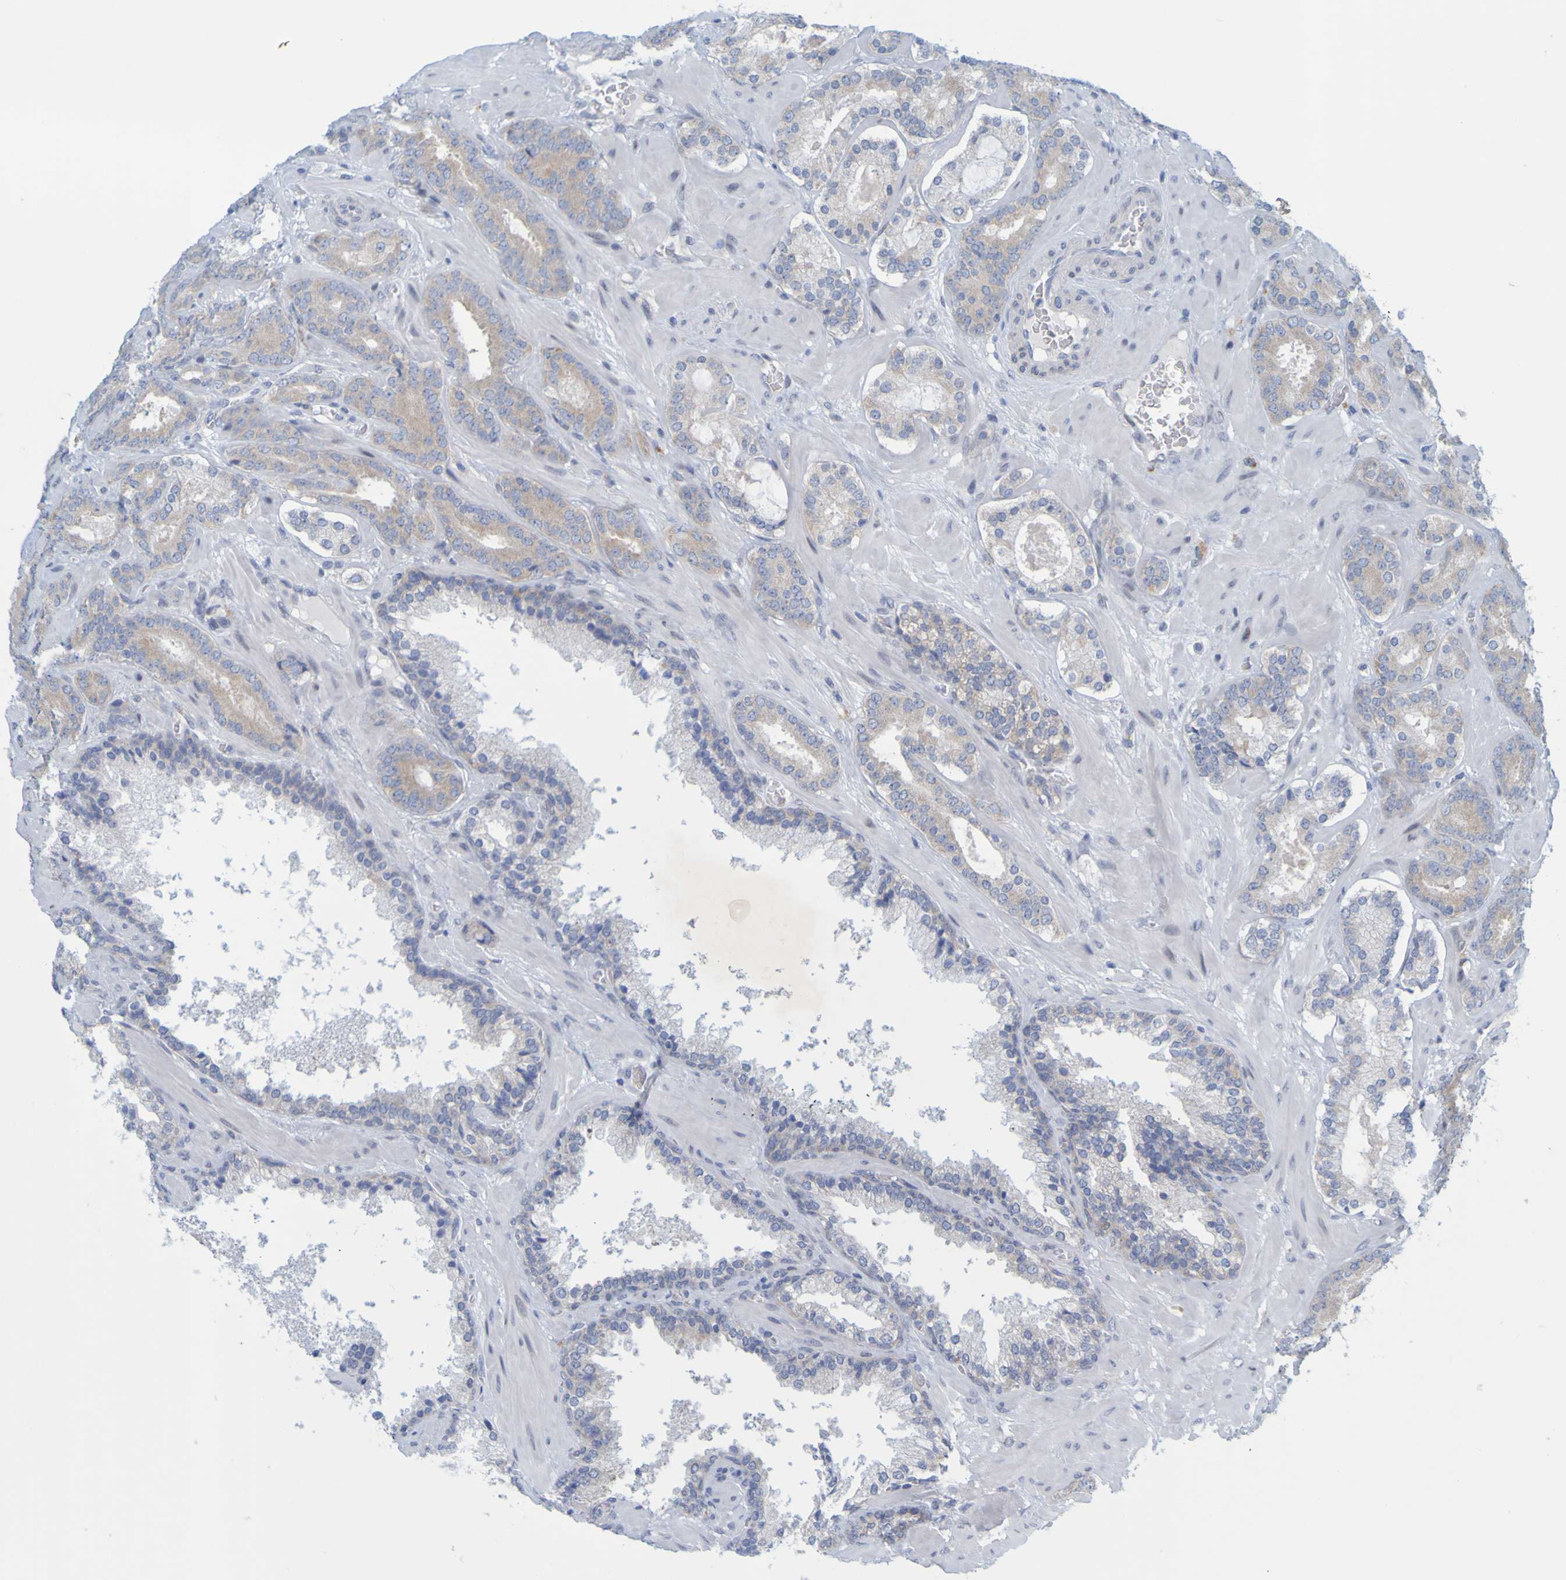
{"staining": {"intensity": "weak", "quantity": ">75%", "location": "cytoplasmic/membranous"}, "tissue": "prostate cancer", "cell_type": "Tumor cells", "image_type": "cancer", "snomed": [{"axis": "morphology", "description": "Adenocarcinoma, Low grade"}, {"axis": "topography", "description": "Prostate"}], "caption": "High-power microscopy captured an IHC image of adenocarcinoma (low-grade) (prostate), revealing weak cytoplasmic/membranous positivity in about >75% of tumor cells. The staining was performed using DAB to visualize the protein expression in brown, while the nuclei were stained in blue with hematoxylin (Magnification: 20x).", "gene": "MAG", "patient": {"sex": "male", "age": 63}}